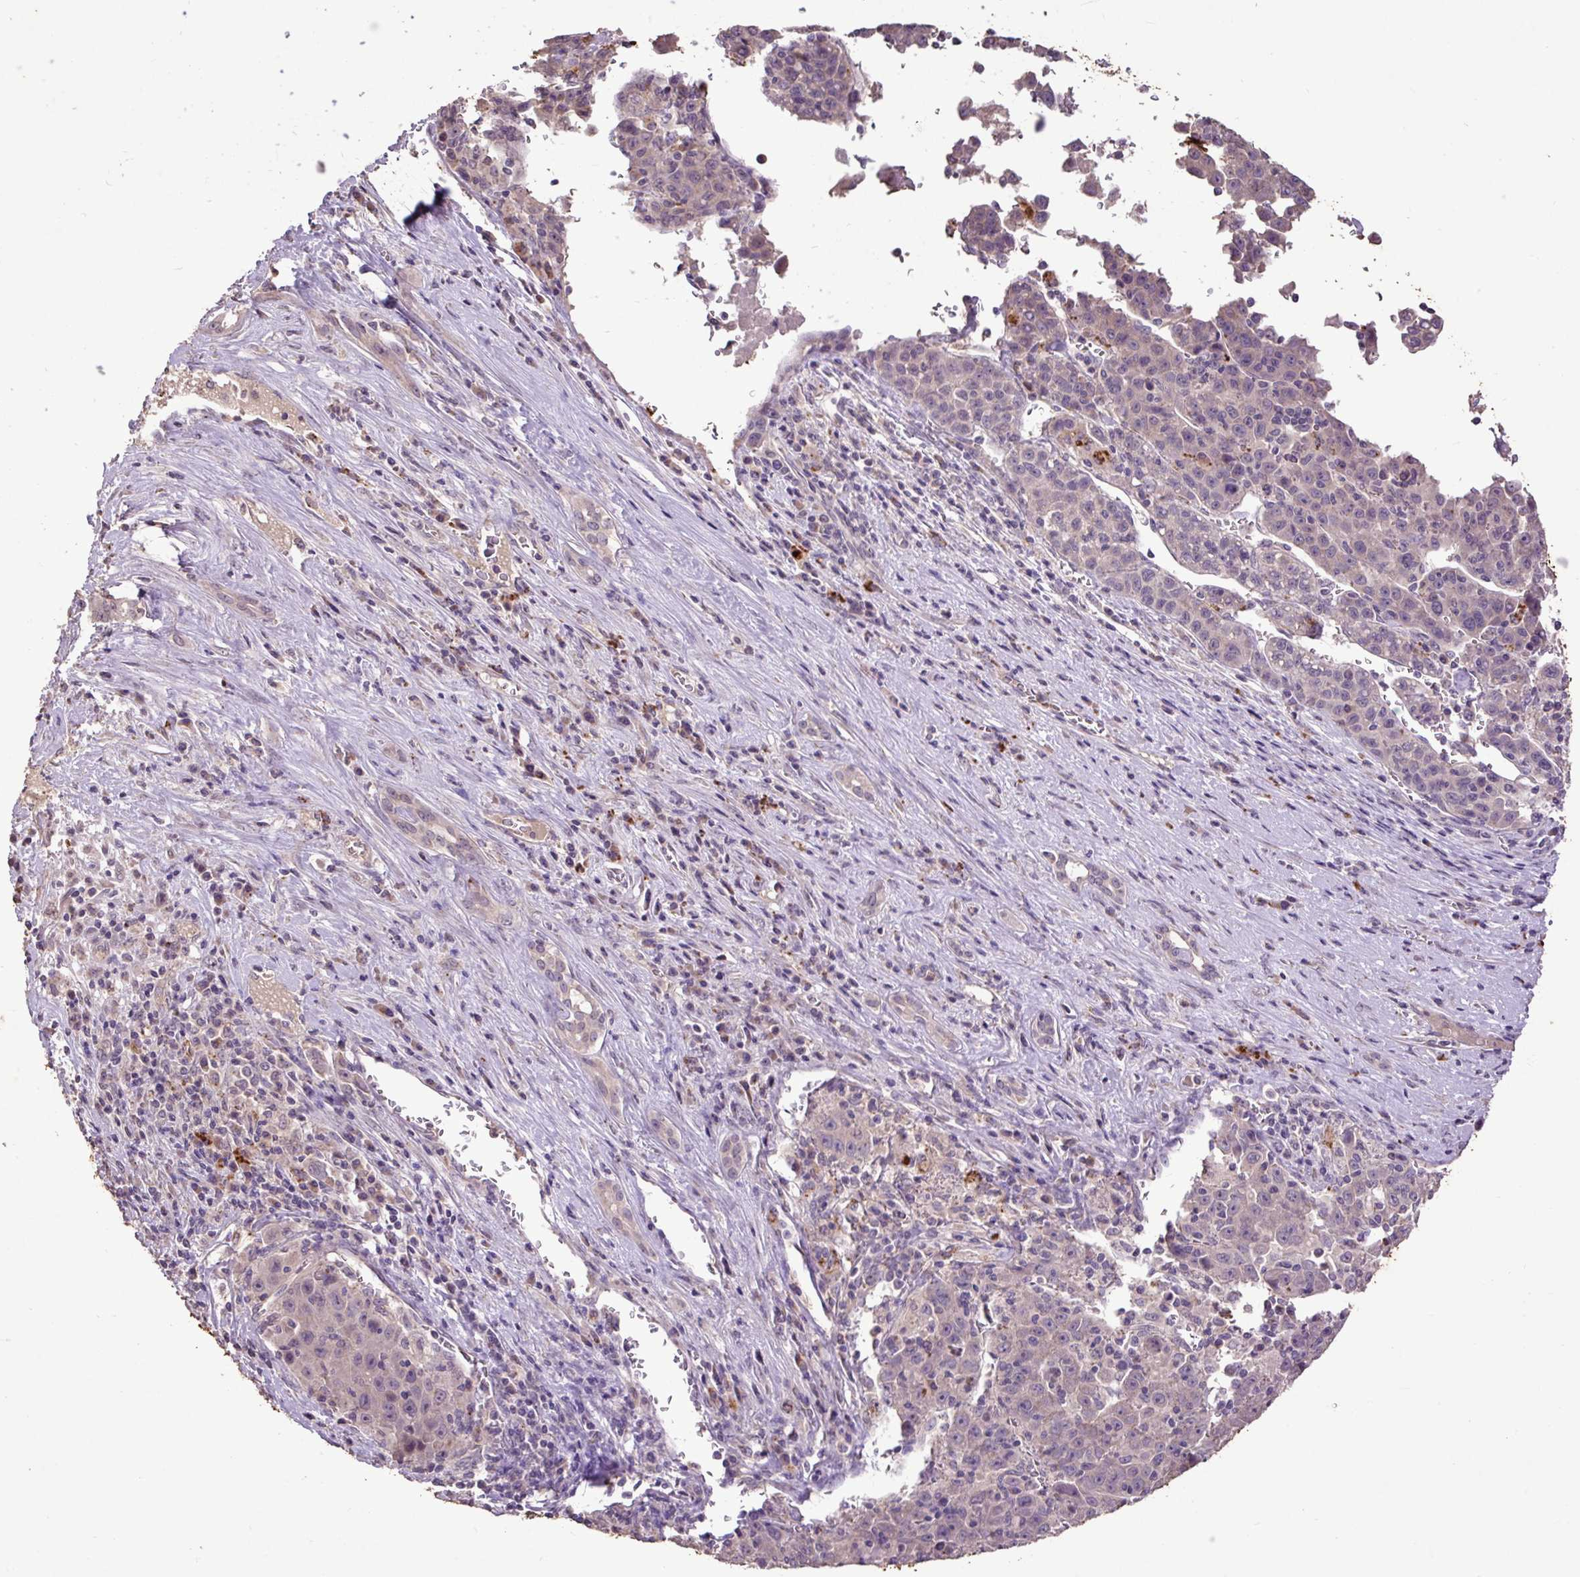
{"staining": {"intensity": "negative", "quantity": "none", "location": "none"}, "tissue": "liver cancer", "cell_type": "Tumor cells", "image_type": "cancer", "snomed": [{"axis": "morphology", "description": "Carcinoma, Hepatocellular, NOS"}, {"axis": "topography", "description": "Liver"}], "caption": "Image shows no protein expression in tumor cells of hepatocellular carcinoma (liver) tissue.", "gene": "LRTM2", "patient": {"sex": "female", "age": 53}}